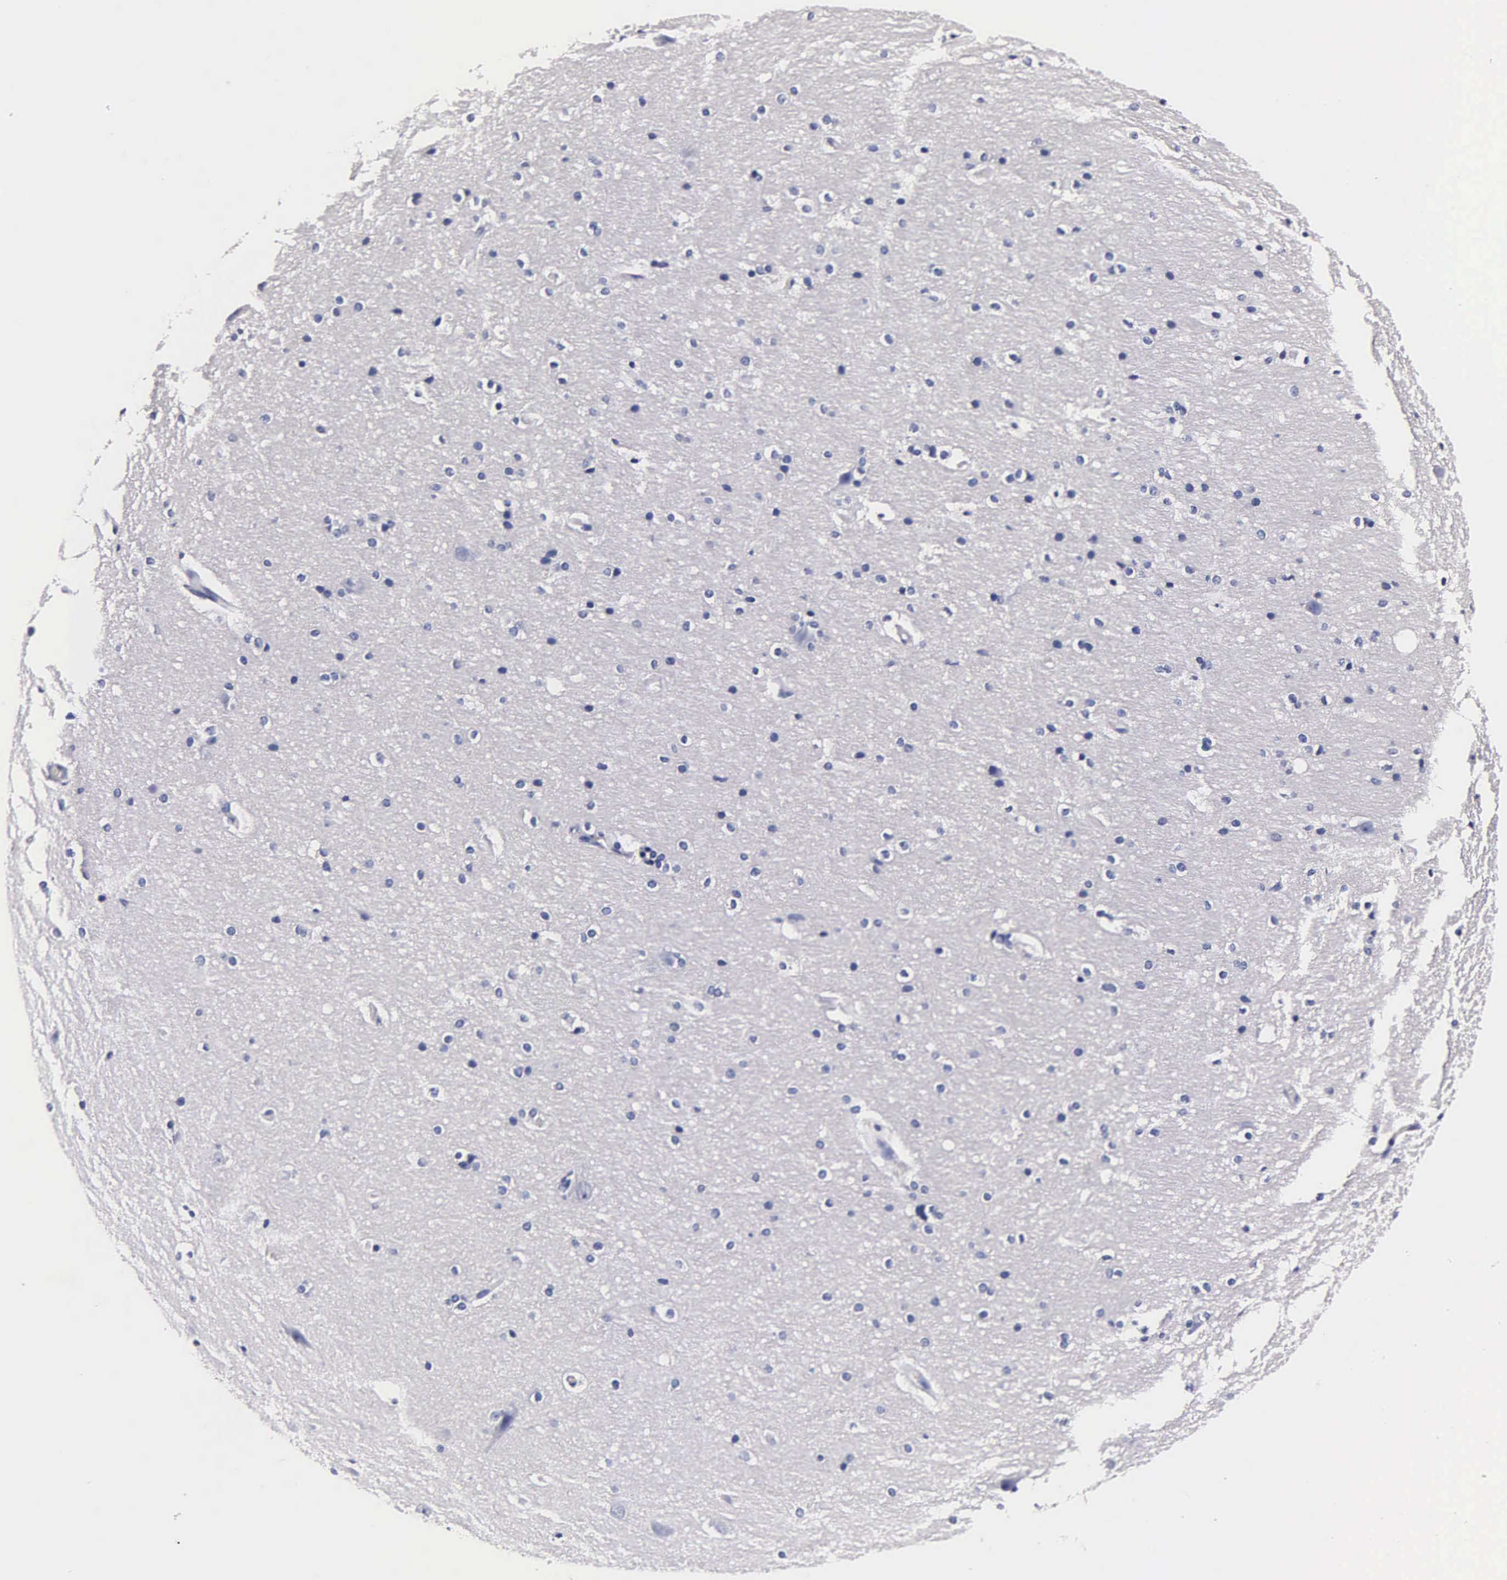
{"staining": {"intensity": "negative", "quantity": "none", "location": "none"}, "tissue": "hippocampus", "cell_type": "Glial cells", "image_type": "normal", "snomed": [{"axis": "morphology", "description": "Normal tissue, NOS"}, {"axis": "topography", "description": "Hippocampus"}], "caption": "Immunohistochemistry of benign human hippocampus exhibits no expression in glial cells. The staining was performed using DAB (3,3'-diaminobenzidine) to visualize the protein expression in brown, while the nuclei were stained in blue with hematoxylin (Magnification: 20x).", "gene": "INS", "patient": {"sex": "female", "age": 19}}